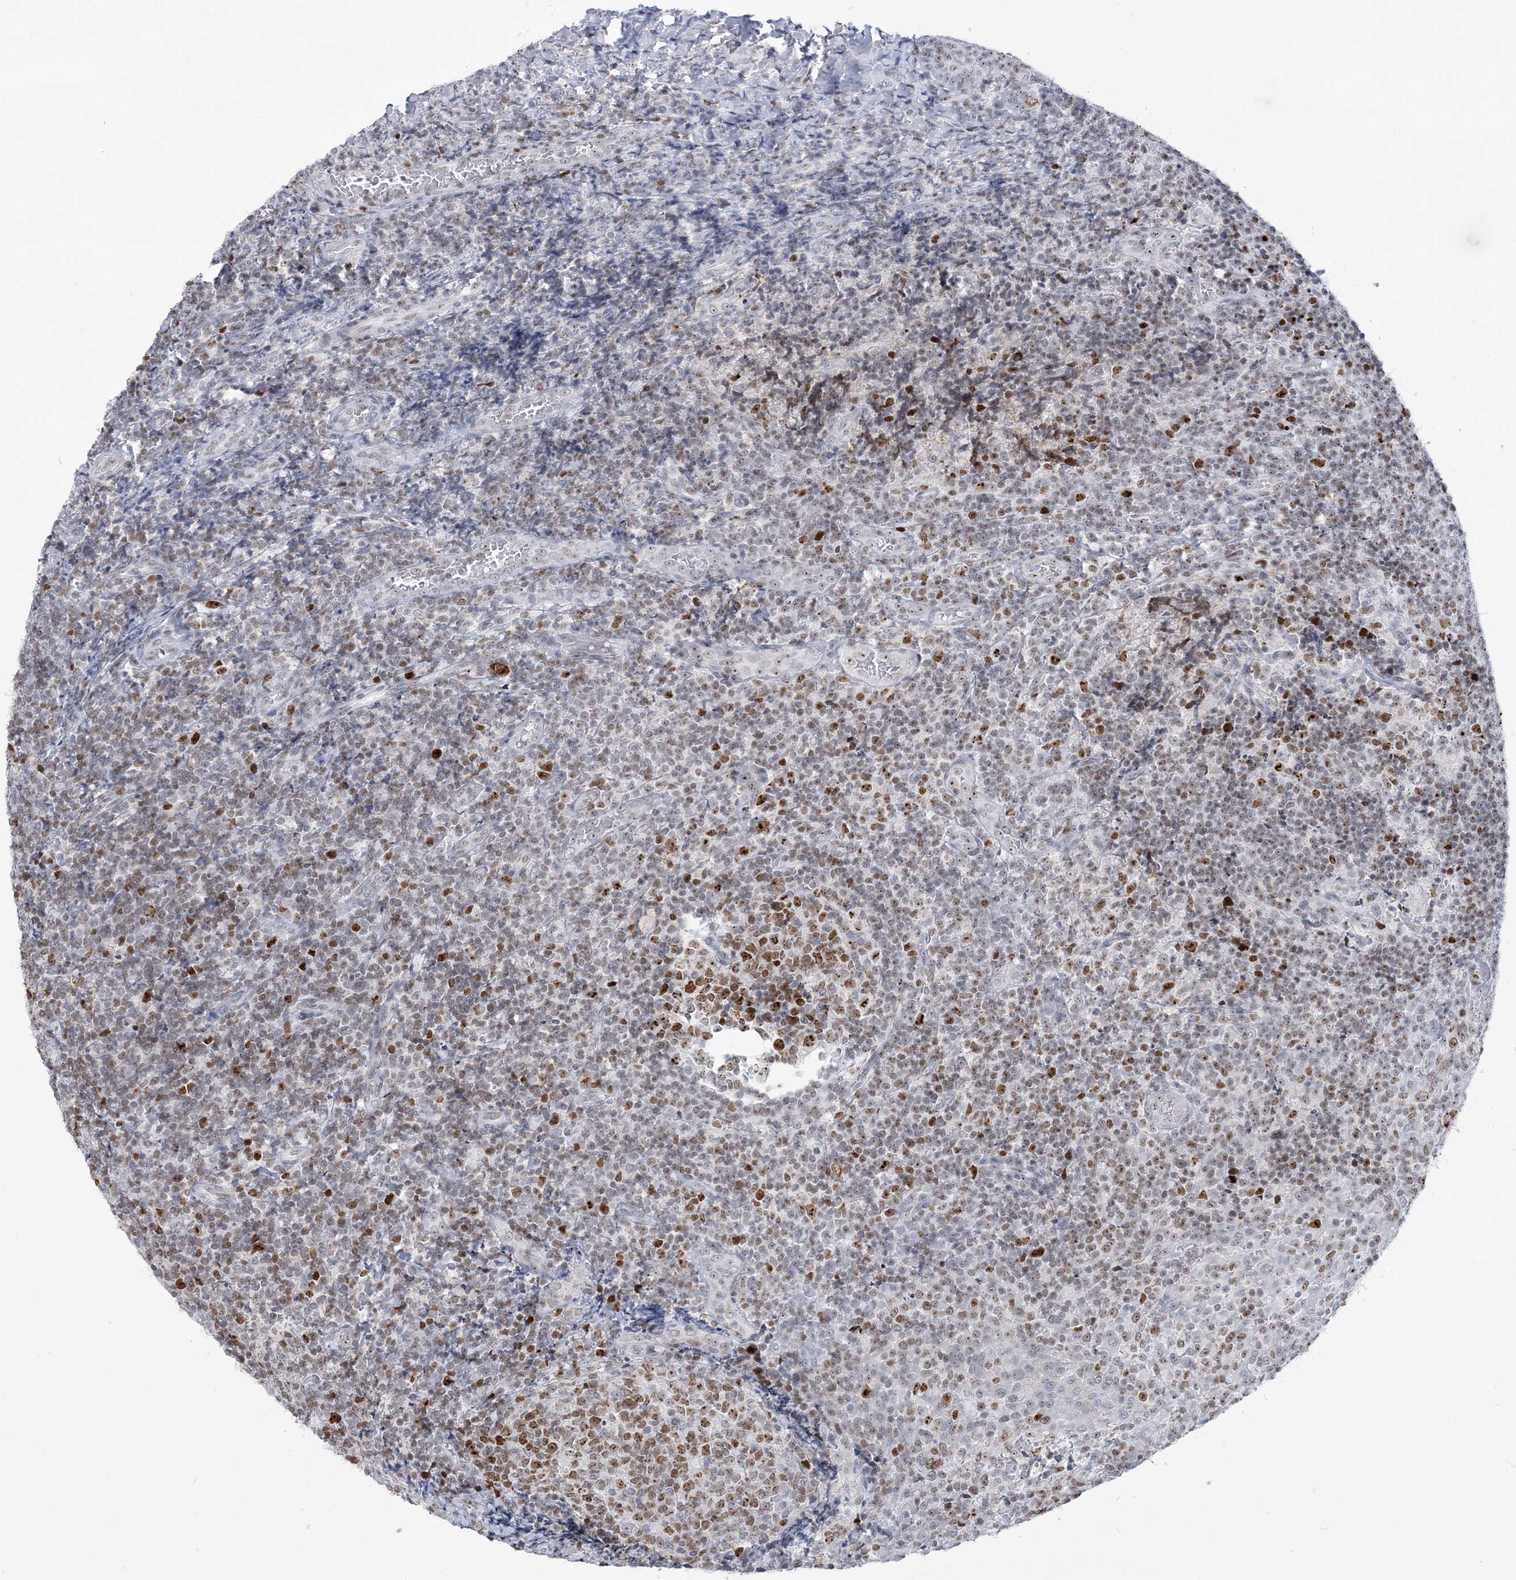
{"staining": {"intensity": "moderate", "quantity": "25%-75%", "location": "nuclear"}, "tissue": "tonsil", "cell_type": "Germinal center cells", "image_type": "normal", "snomed": [{"axis": "morphology", "description": "Normal tissue, NOS"}, {"axis": "topography", "description": "Tonsil"}], "caption": "Germinal center cells display medium levels of moderate nuclear expression in approximately 25%-75% of cells in unremarkable tonsil.", "gene": "DDX21", "patient": {"sex": "female", "age": 19}}